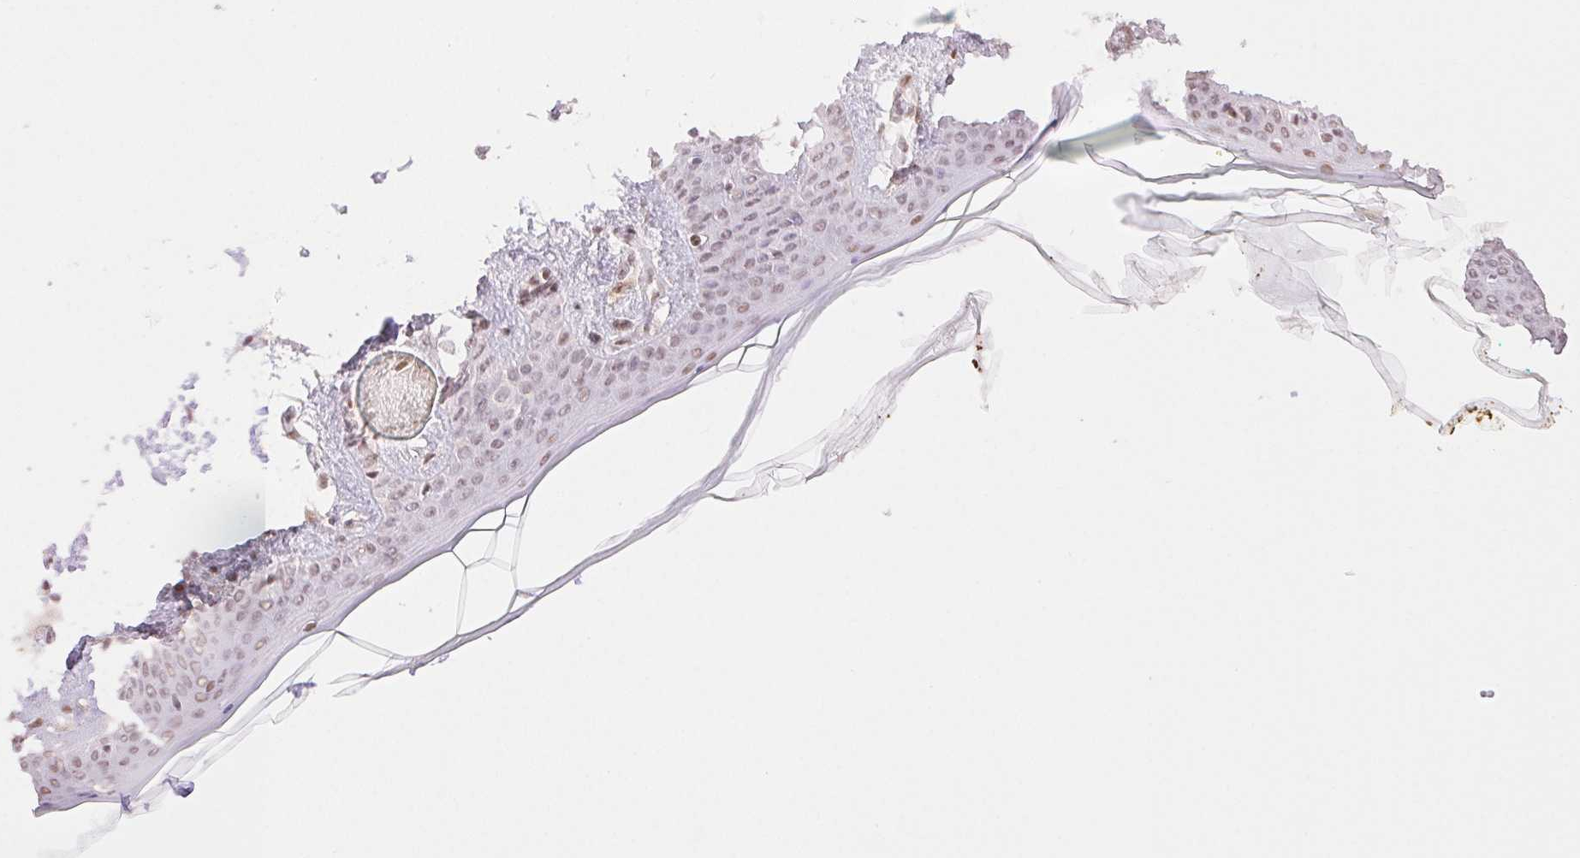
{"staining": {"intensity": "negative", "quantity": "none", "location": "none"}, "tissue": "skin", "cell_type": "Fibroblasts", "image_type": "normal", "snomed": [{"axis": "morphology", "description": "Normal tissue, NOS"}, {"axis": "topography", "description": "Skin"}], "caption": "Immunohistochemistry (IHC) photomicrograph of benign skin stained for a protein (brown), which exhibits no positivity in fibroblasts.", "gene": "H2AZ1", "patient": {"sex": "female", "age": 34}}